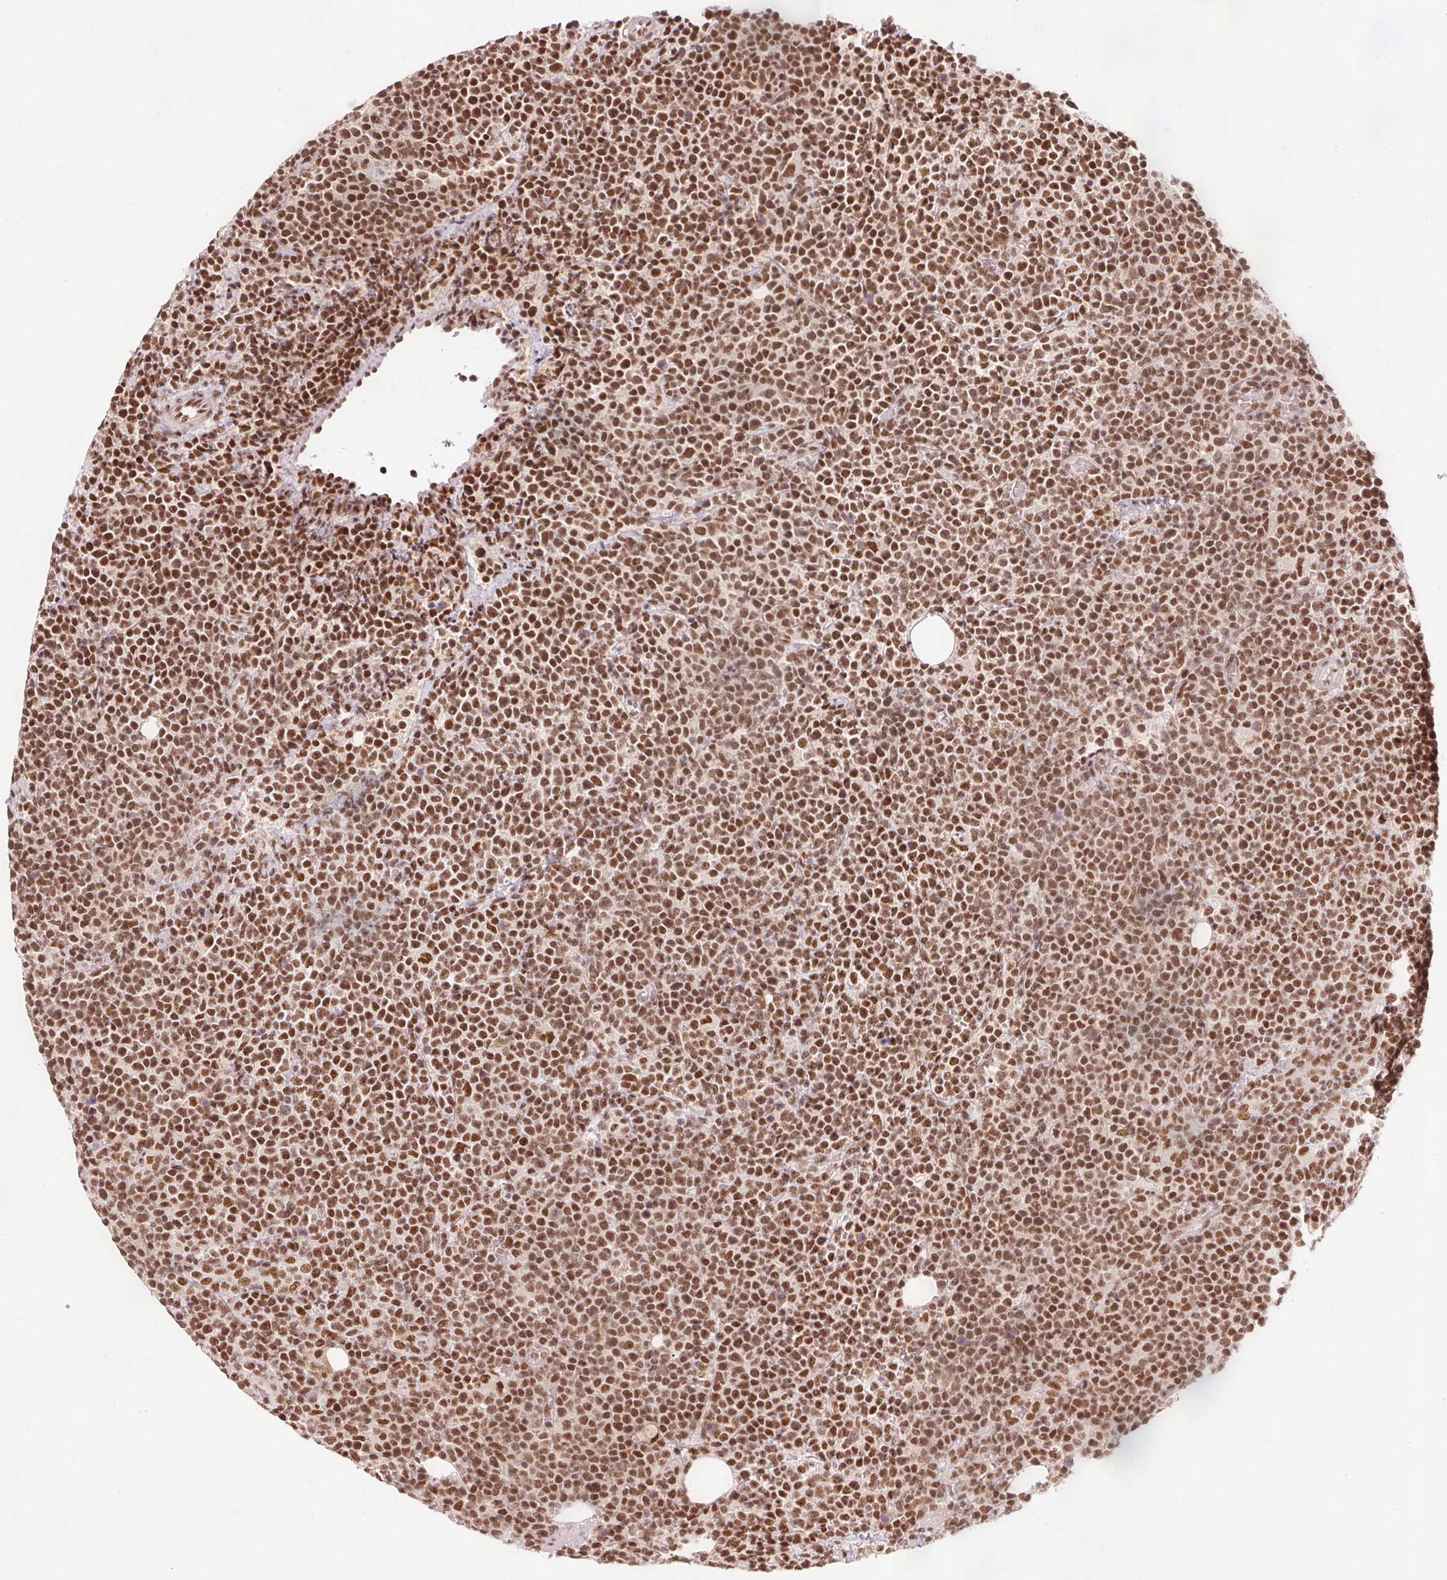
{"staining": {"intensity": "strong", "quantity": ">75%", "location": "nuclear"}, "tissue": "lymphoma", "cell_type": "Tumor cells", "image_type": "cancer", "snomed": [{"axis": "morphology", "description": "Malignant lymphoma, non-Hodgkin's type, High grade"}, {"axis": "topography", "description": "Lymph node"}], "caption": "Malignant lymphoma, non-Hodgkin's type (high-grade) was stained to show a protein in brown. There is high levels of strong nuclear expression in approximately >75% of tumor cells.", "gene": "ZBTB44", "patient": {"sex": "male", "age": 61}}